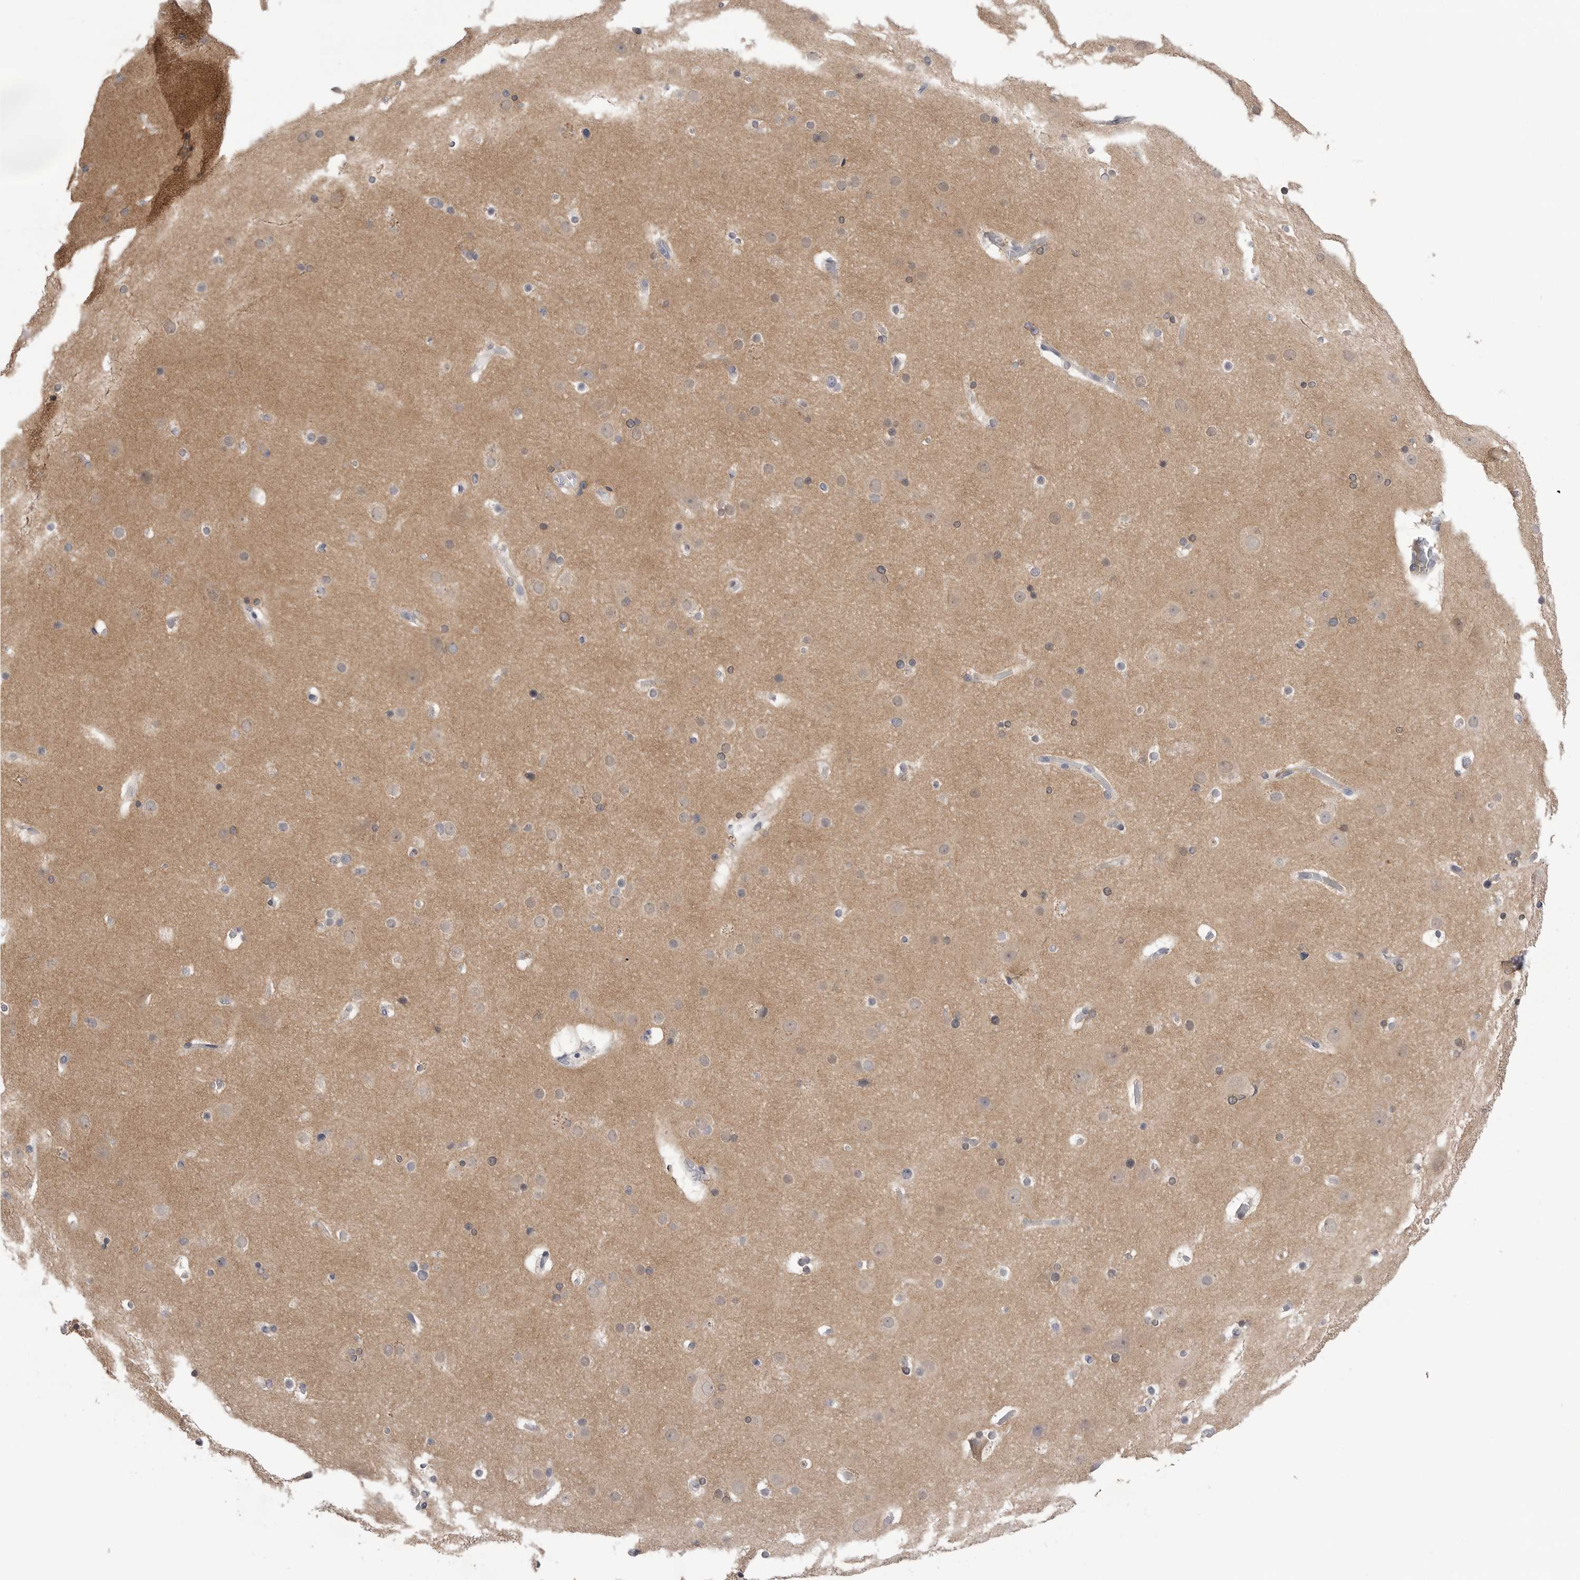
{"staining": {"intensity": "negative", "quantity": "none", "location": "none"}, "tissue": "cerebral cortex", "cell_type": "Endothelial cells", "image_type": "normal", "snomed": [{"axis": "morphology", "description": "Normal tissue, NOS"}, {"axis": "topography", "description": "Cerebral cortex"}], "caption": "A photomicrograph of cerebral cortex stained for a protein demonstrates no brown staining in endothelial cells.", "gene": "DLGAP3", "patient": {"sex": "male", "age": 57}}